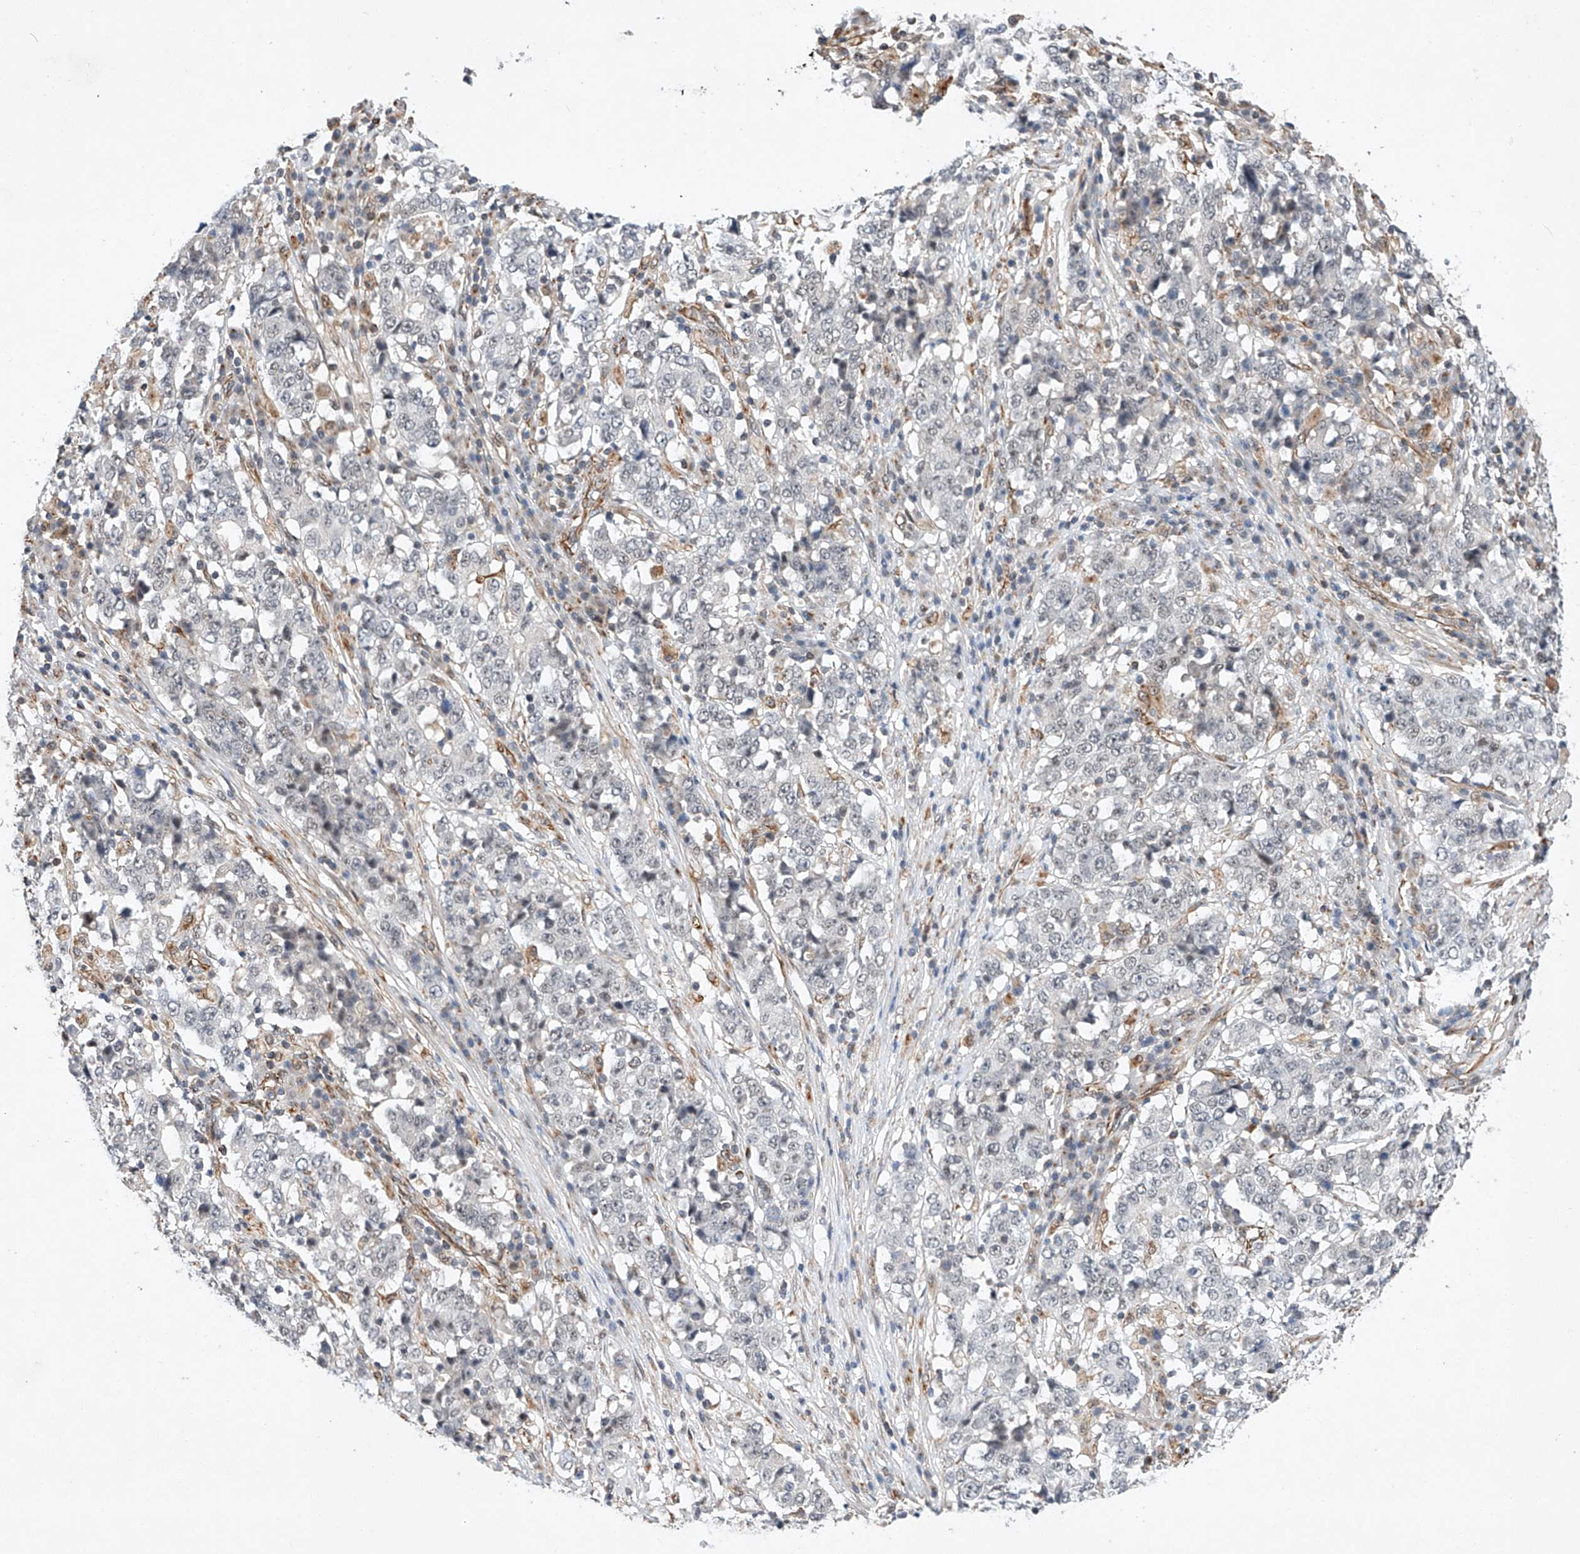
{"staining": {"intensity": "negative", "quantity": "none", "location": "none"}, "tissue": "stomach cancer", "cell_type": "Tumor cells", "image_type": "cancer", "snomed": [{"axis": "morphology", "description": "Adenocarcinoma, NOS"}, {"axis": "topography", "description": "Stomach"}], "caption": "High power microscopy histopathology image of an immunohistochemistry (IHC) image of stomach adenocarcinoma, revealing no significant positivity in tumor cells. Nuclei are stained in blue.", "gene": "AMD1", "patient": {"sex": "male", "age": 59}}